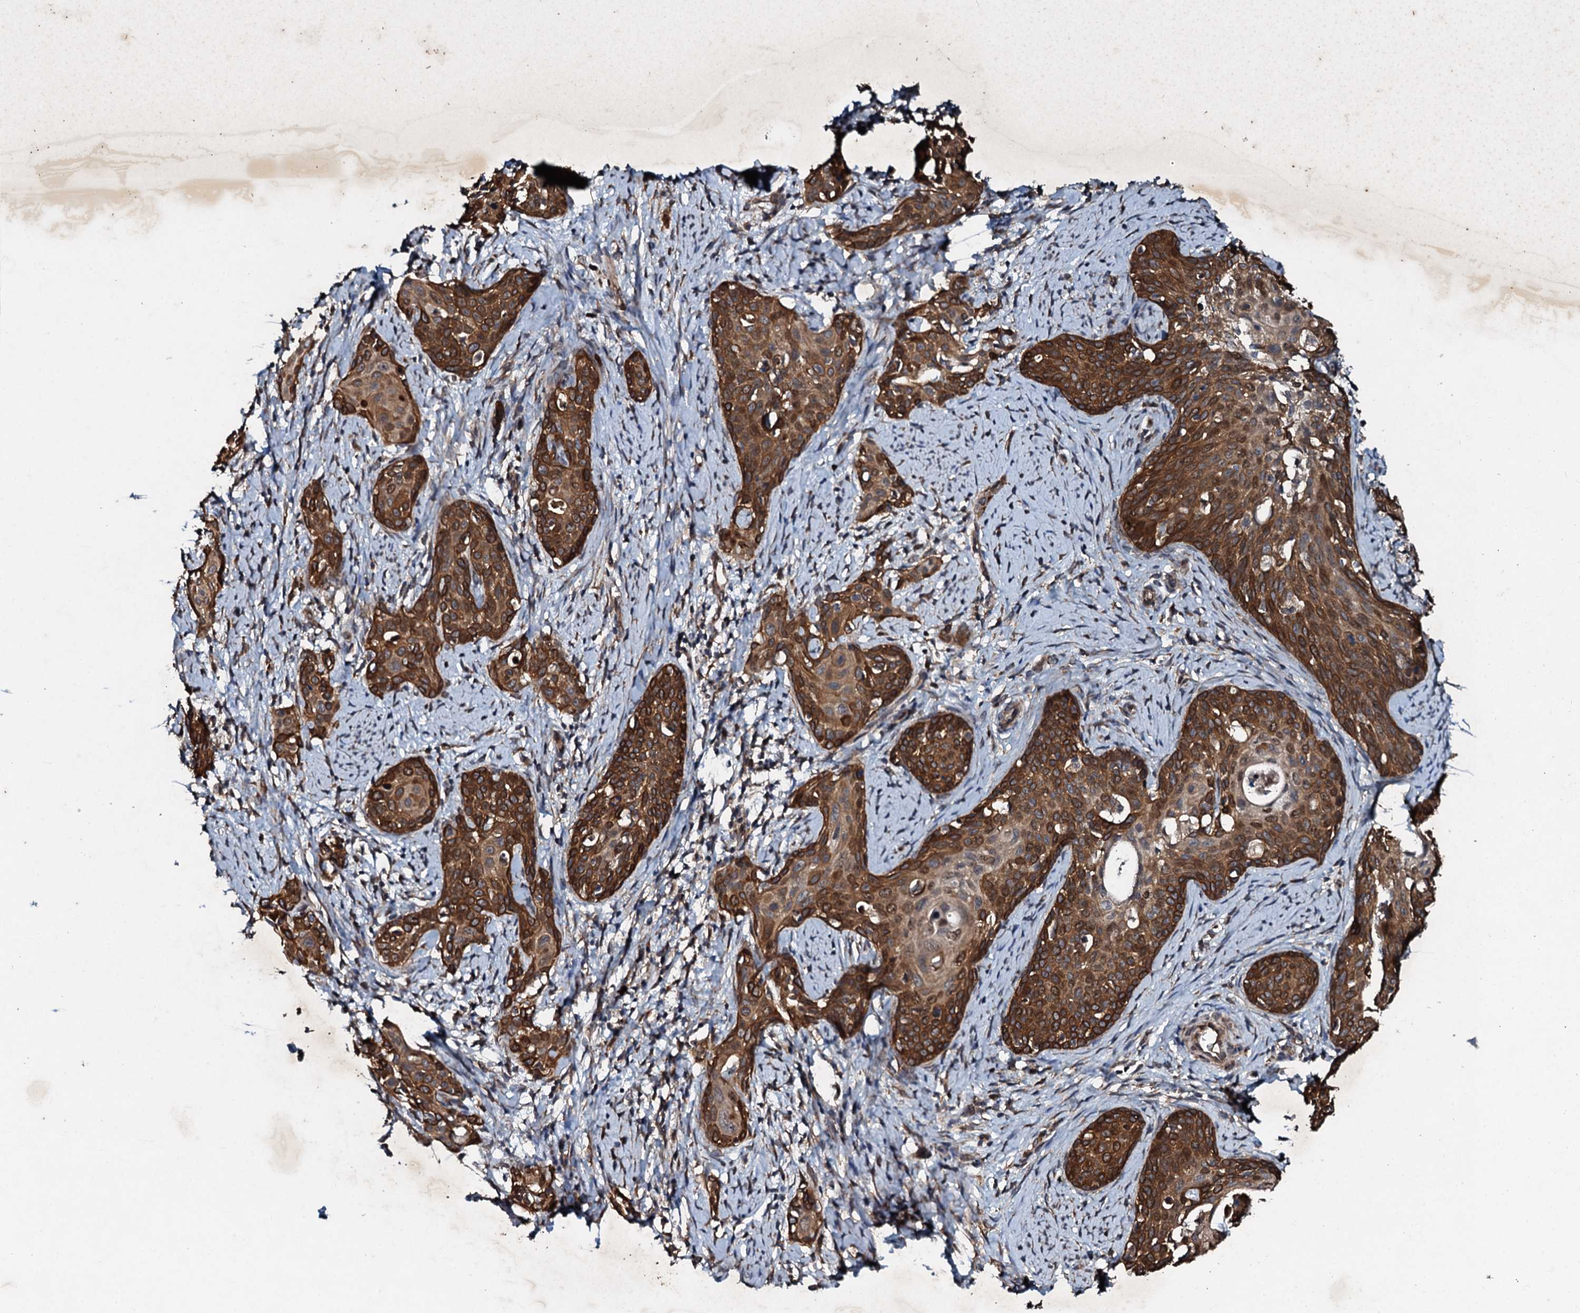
{"staining": {"intensity": "strong", "quantity": ">75%", "location": "cytoplasmic/membranous"}, "tissue": "cervical cancer", "cell_type": "Tumor cells", "image_type": "cancer", "snomed": [{"axis": "morphology", "description": "Squamous cell carcinoma, NOS"}, {"axis": "topography", "description": "Cervix"}], "caption": "Tumor cells show high levels of strong cytoplasmic/membranous staining in about >75% of cells in cervical cancer.", "gene": "ADAMTS10", "patient": {"sex": "female", "age": 52}}